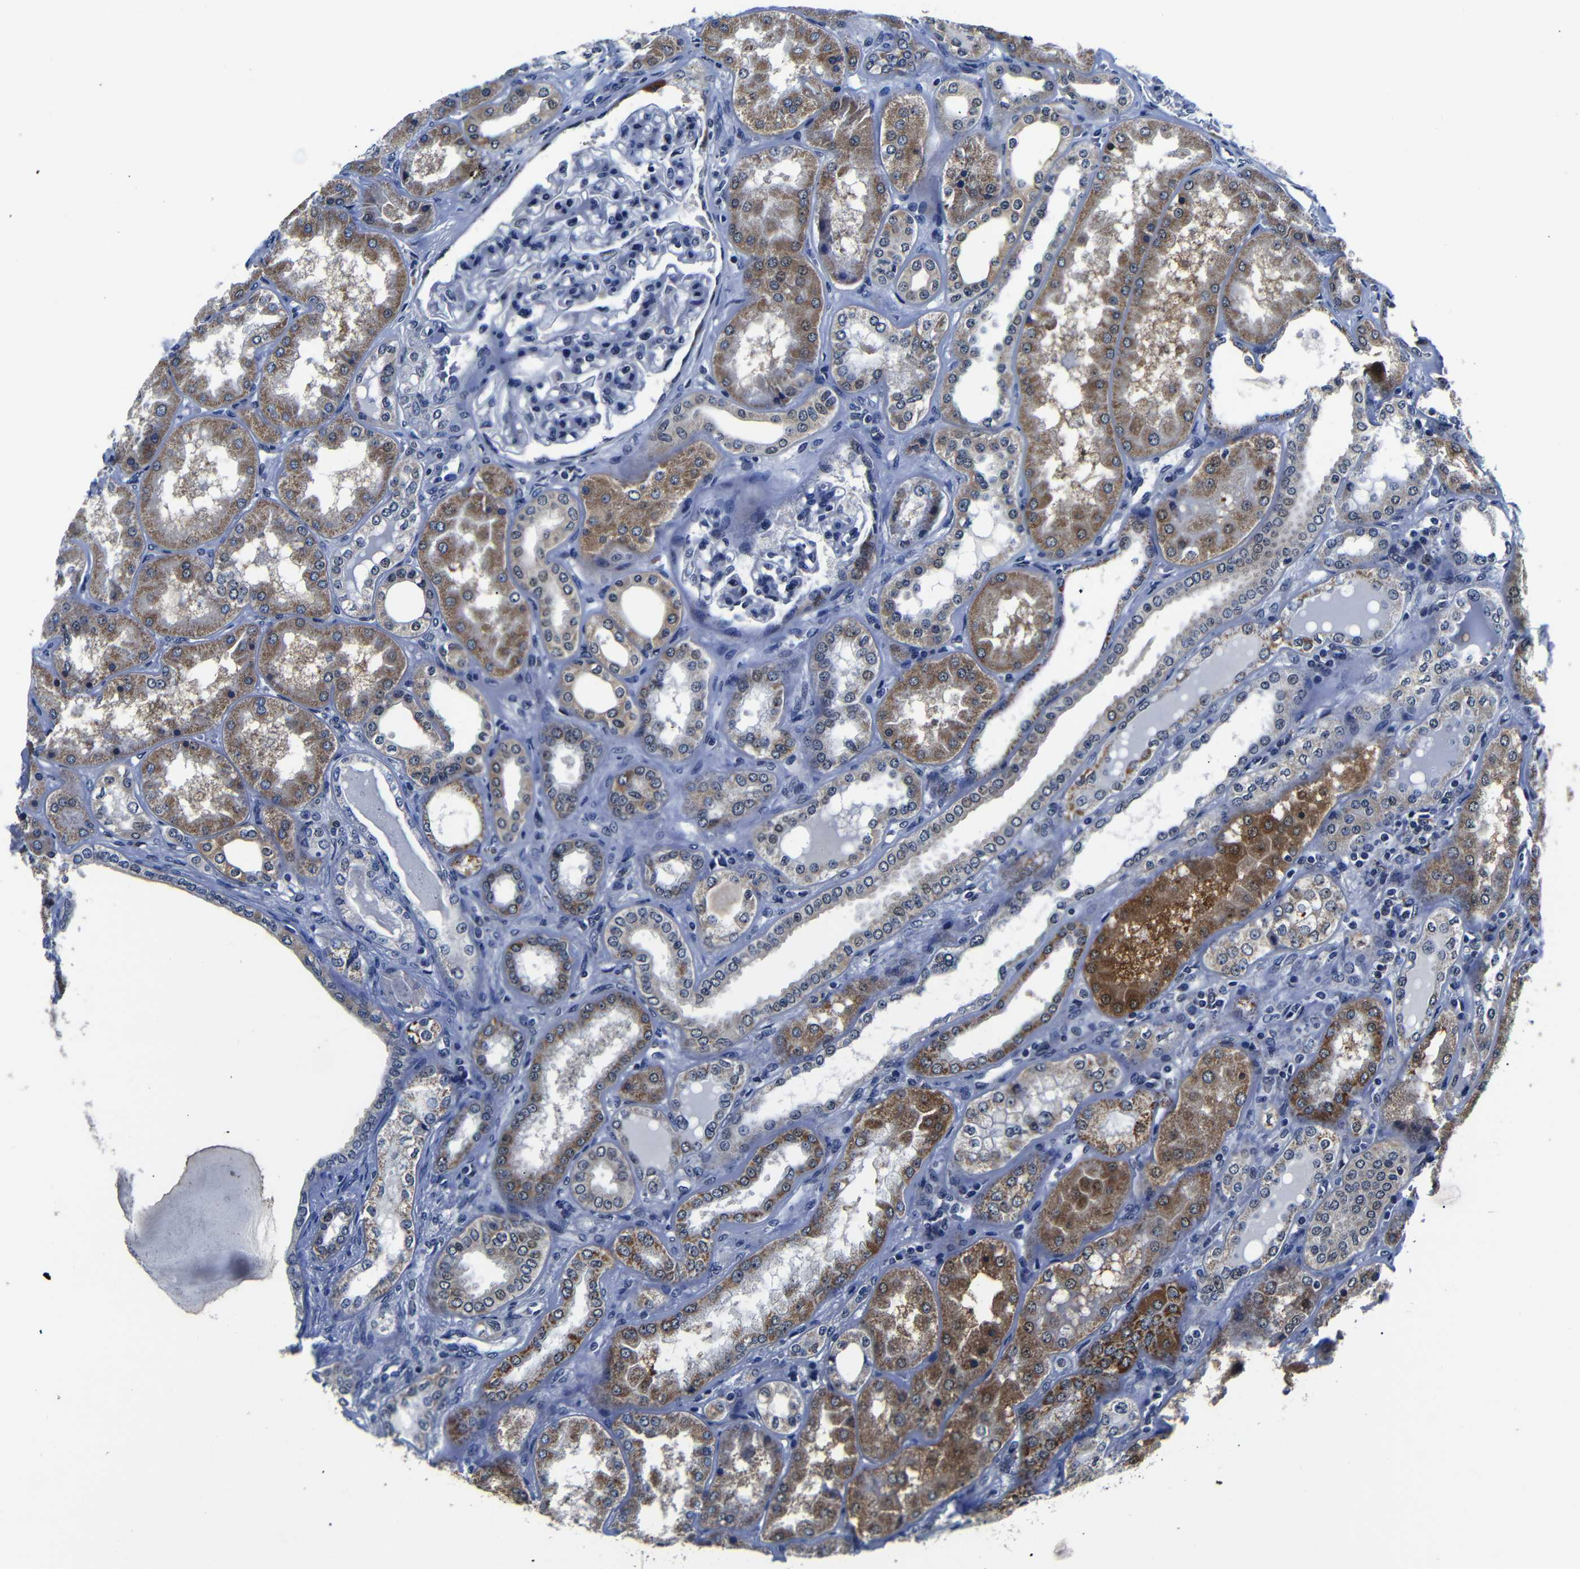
{"staining": {"intensity": "negative", "quantity": "none", "location": "none"}, "tissue": "kidney", "cell_type": "Cells in glomeruli", "image_type": "normal", "snomed": [{"axis": "morphology", "description": "Normal tissue, NOS"}, {"axis": "topography", "description": "Kidney"}], "caption": "A high-resolution histopathology image shows immunohistochemistry staining of benign kidney, which exhibits no significant positivity in cells in glomeruli.", "gene": "DEPP1", "patient": {"sex": "female", "age": 56}}